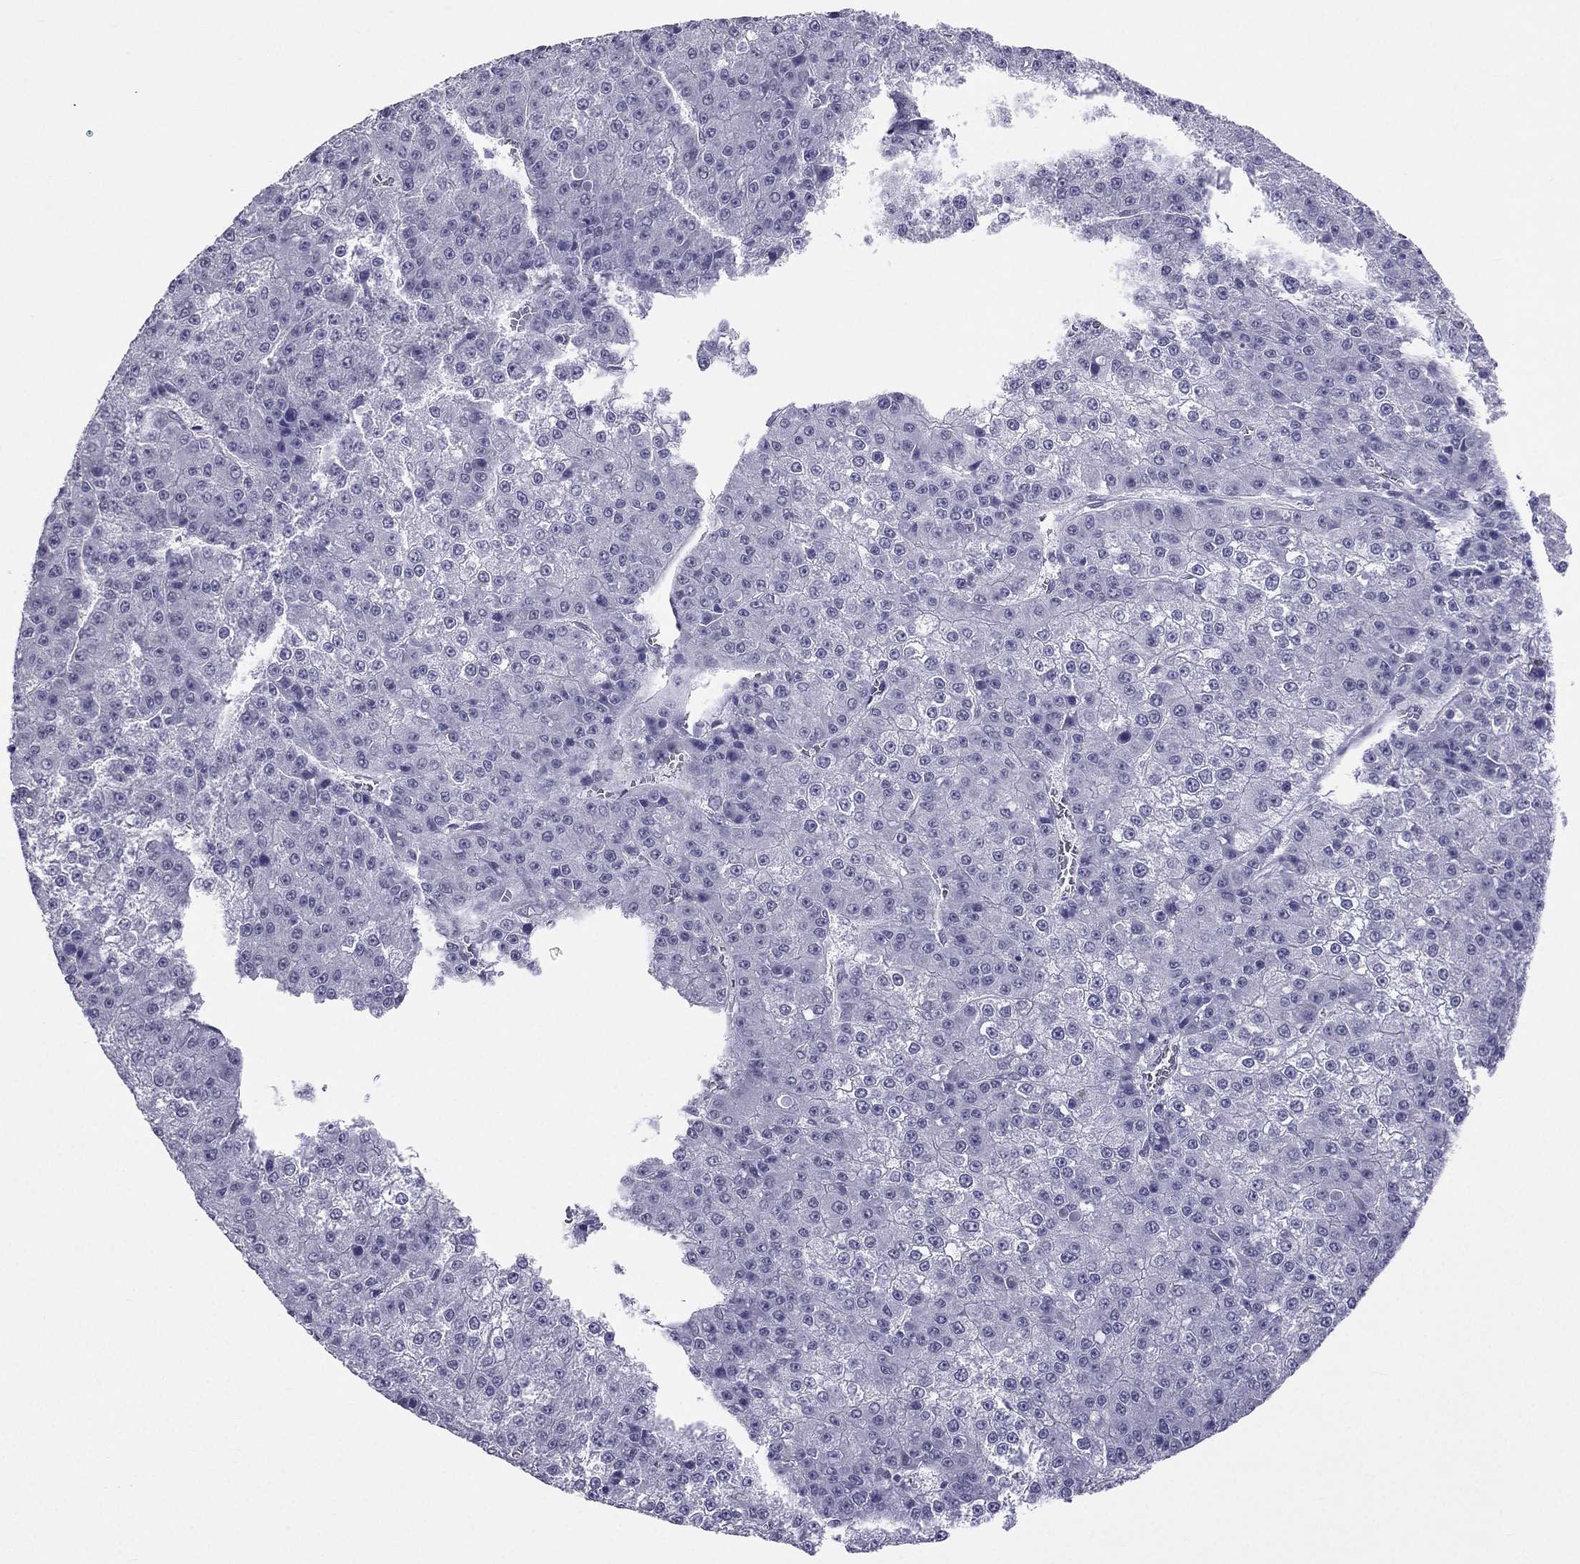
{"staining": {"intensity": "negative", "quantity": "none", "location": "none"}, "tissue": "liver cancer", "cell_type": "Tumor cells", "image_type": "cancer", "snomed": [{"axis": "morphology", "description": "Carcinoma, Hepatocellular, NOS"}, {"axis": "topography", "description": "Liver"}], "caption": "Photomicrograph shows no protein expression in tumor cells of hepatocellular carcinoma (liver) tissue. Brightfield microscopy of immunohistochemistry (IHC) stained with DAB (3,3'-diaminobenzidine) (brown) and hematoxylin (blue), captured at high magnification.", "gene": "CROCC2", "patient": {"sex": "female", "age": 73}}